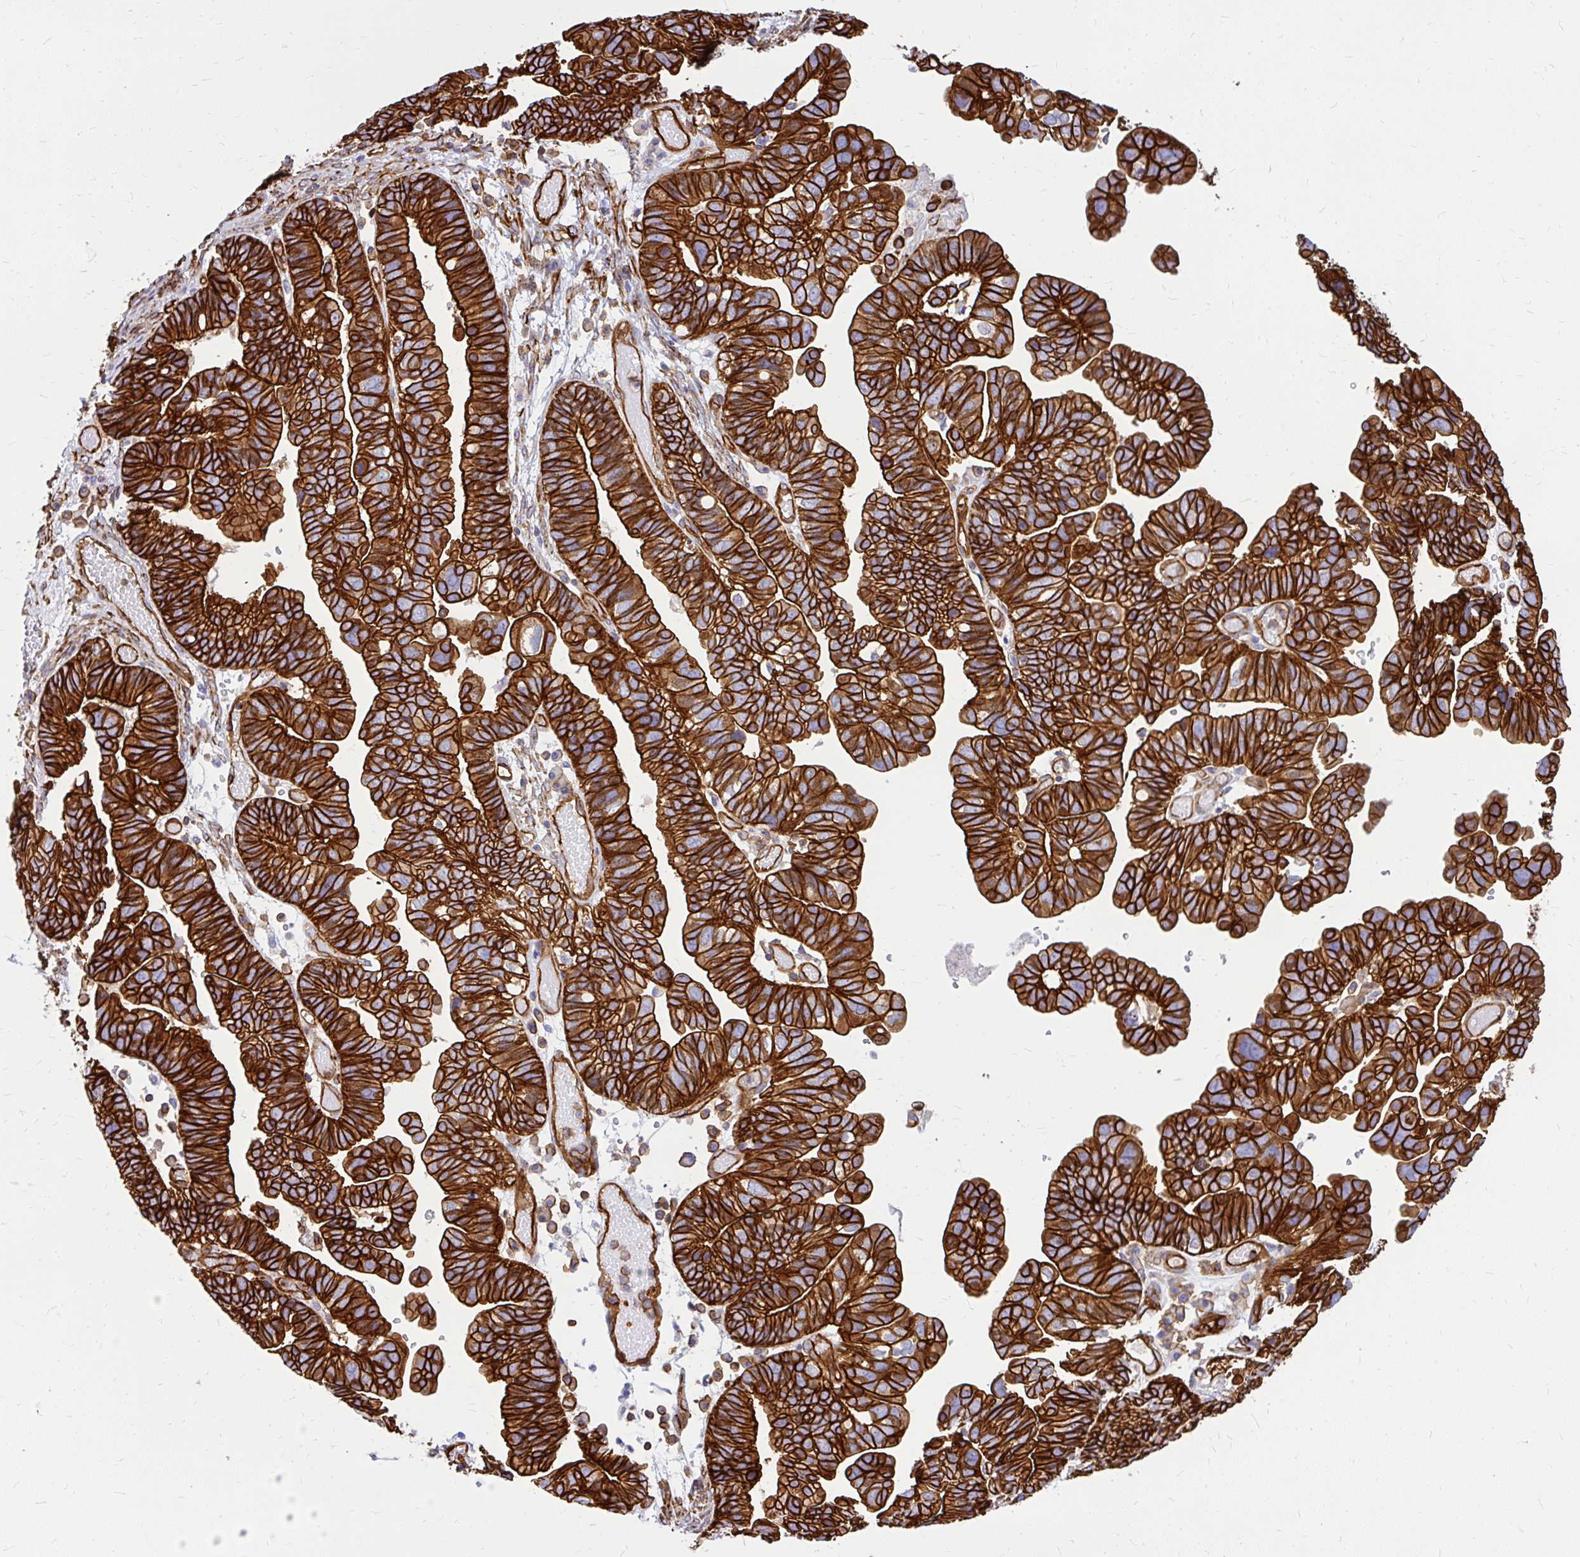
{"staining": {"intensity": "strong", "quantity": ">75%", "location": "cytoplasmic/membranous"}, "tissue": "ovarian cancer", "cell_type": "Tumor cells", "image_type": "cancer", "snomed": [{"axis": "morphology", "description": "Cystadenocarcinoma, serous, NOS"}, {"axis": "topography", "description": "Ovary"}], "caption": "The micrograph reveals a brown stain indicating the presence of a protein in the cytoplasmic/membranous of tumor cells in serous cystadenocarcinoma (ovarian).", "gene": "MAP1LC3B", "patient": {"sex": "female", "age": 56}}